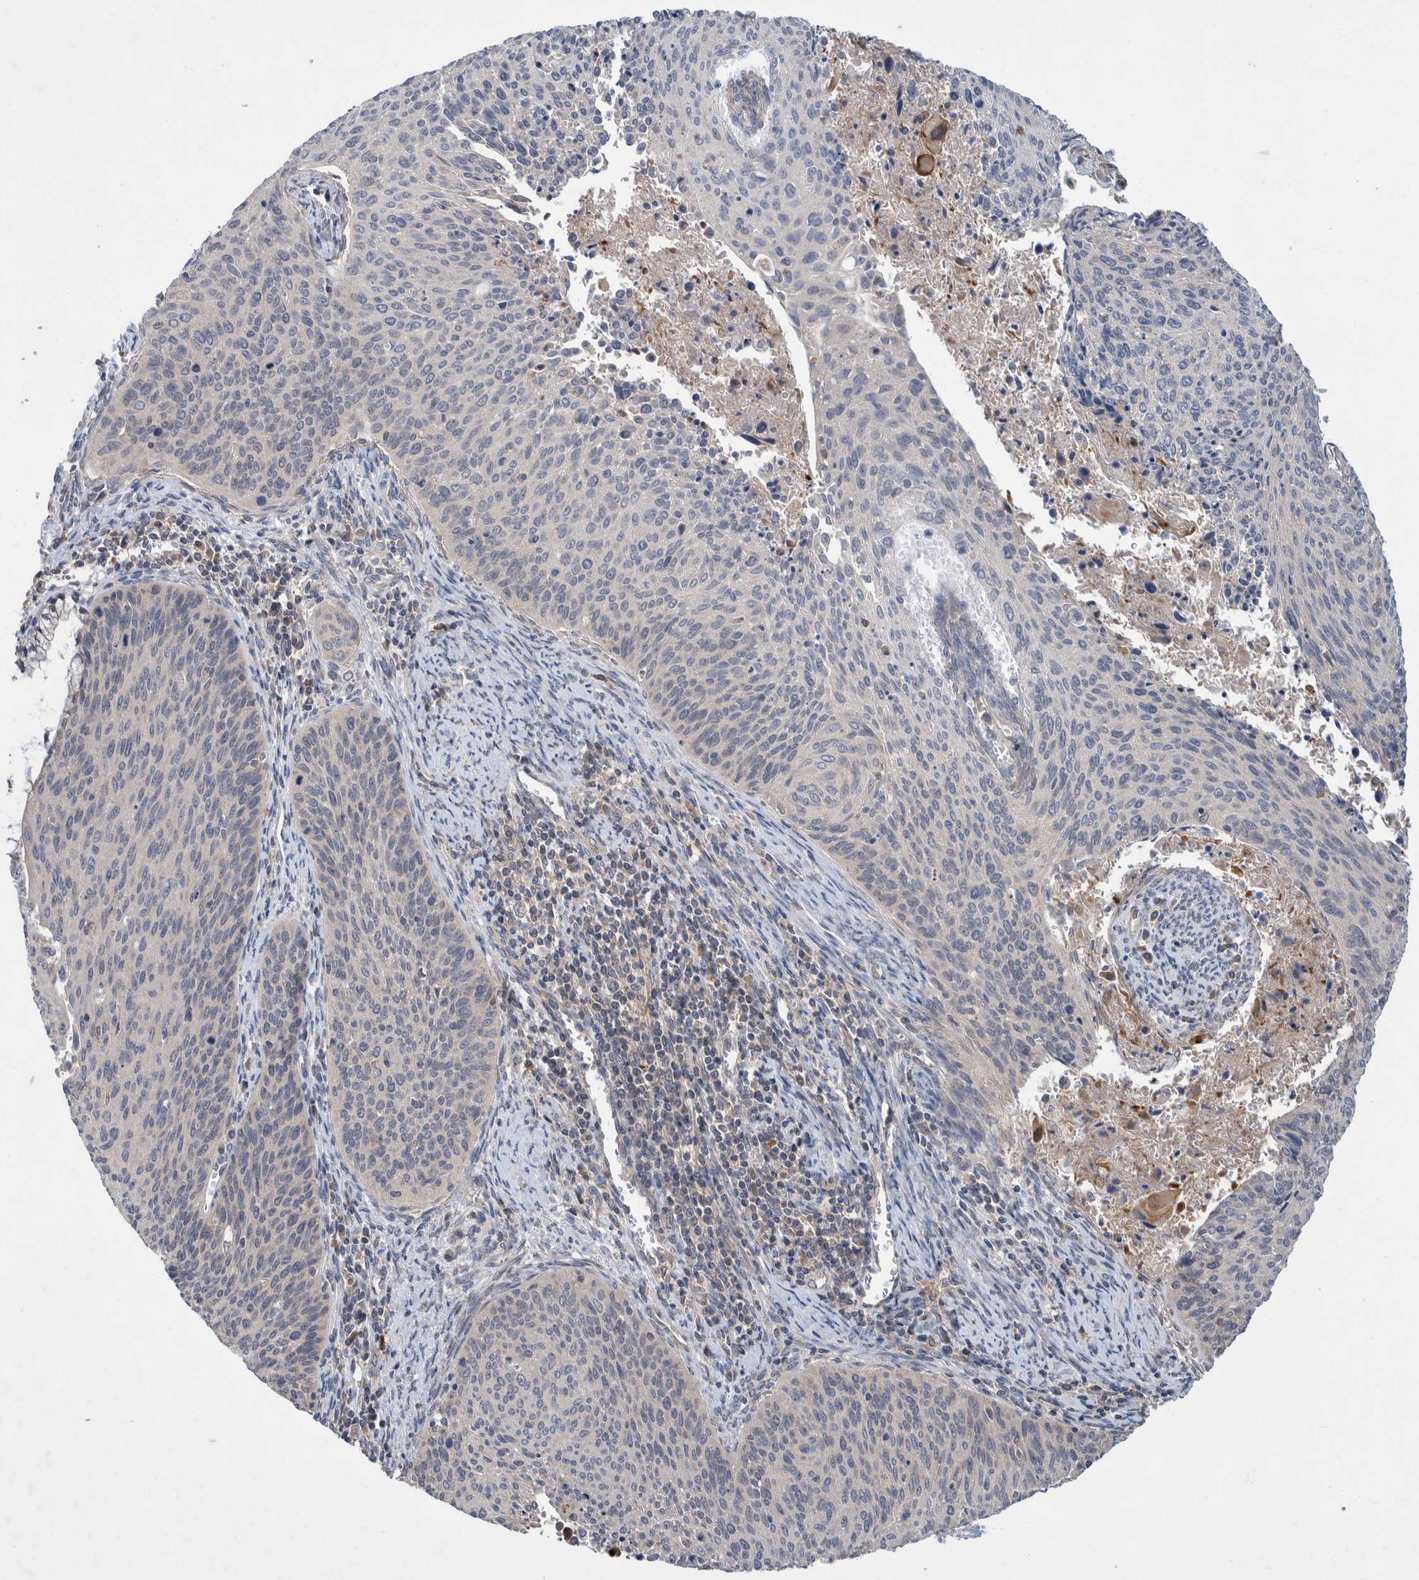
{"staining": {"intensity": "negative", "quantity": "none", "location": "none"}, "tissue": "cervical cancer", "cell_type": "Tumor cells", "image_type": "cancer", "snomed": [{"axis": "morphology", "description": "Squamous cell carcinoma, NOS"}, {"axis": "topography", "description": "Cervix"}], "caption": "High power microscopy image of an immunohistochemistry (IHC) image of cervical cancer, revealing no significant positivity in tumor cells.", "gene": "PLPBP", "patient": {"sex": "female", "age": 55}}